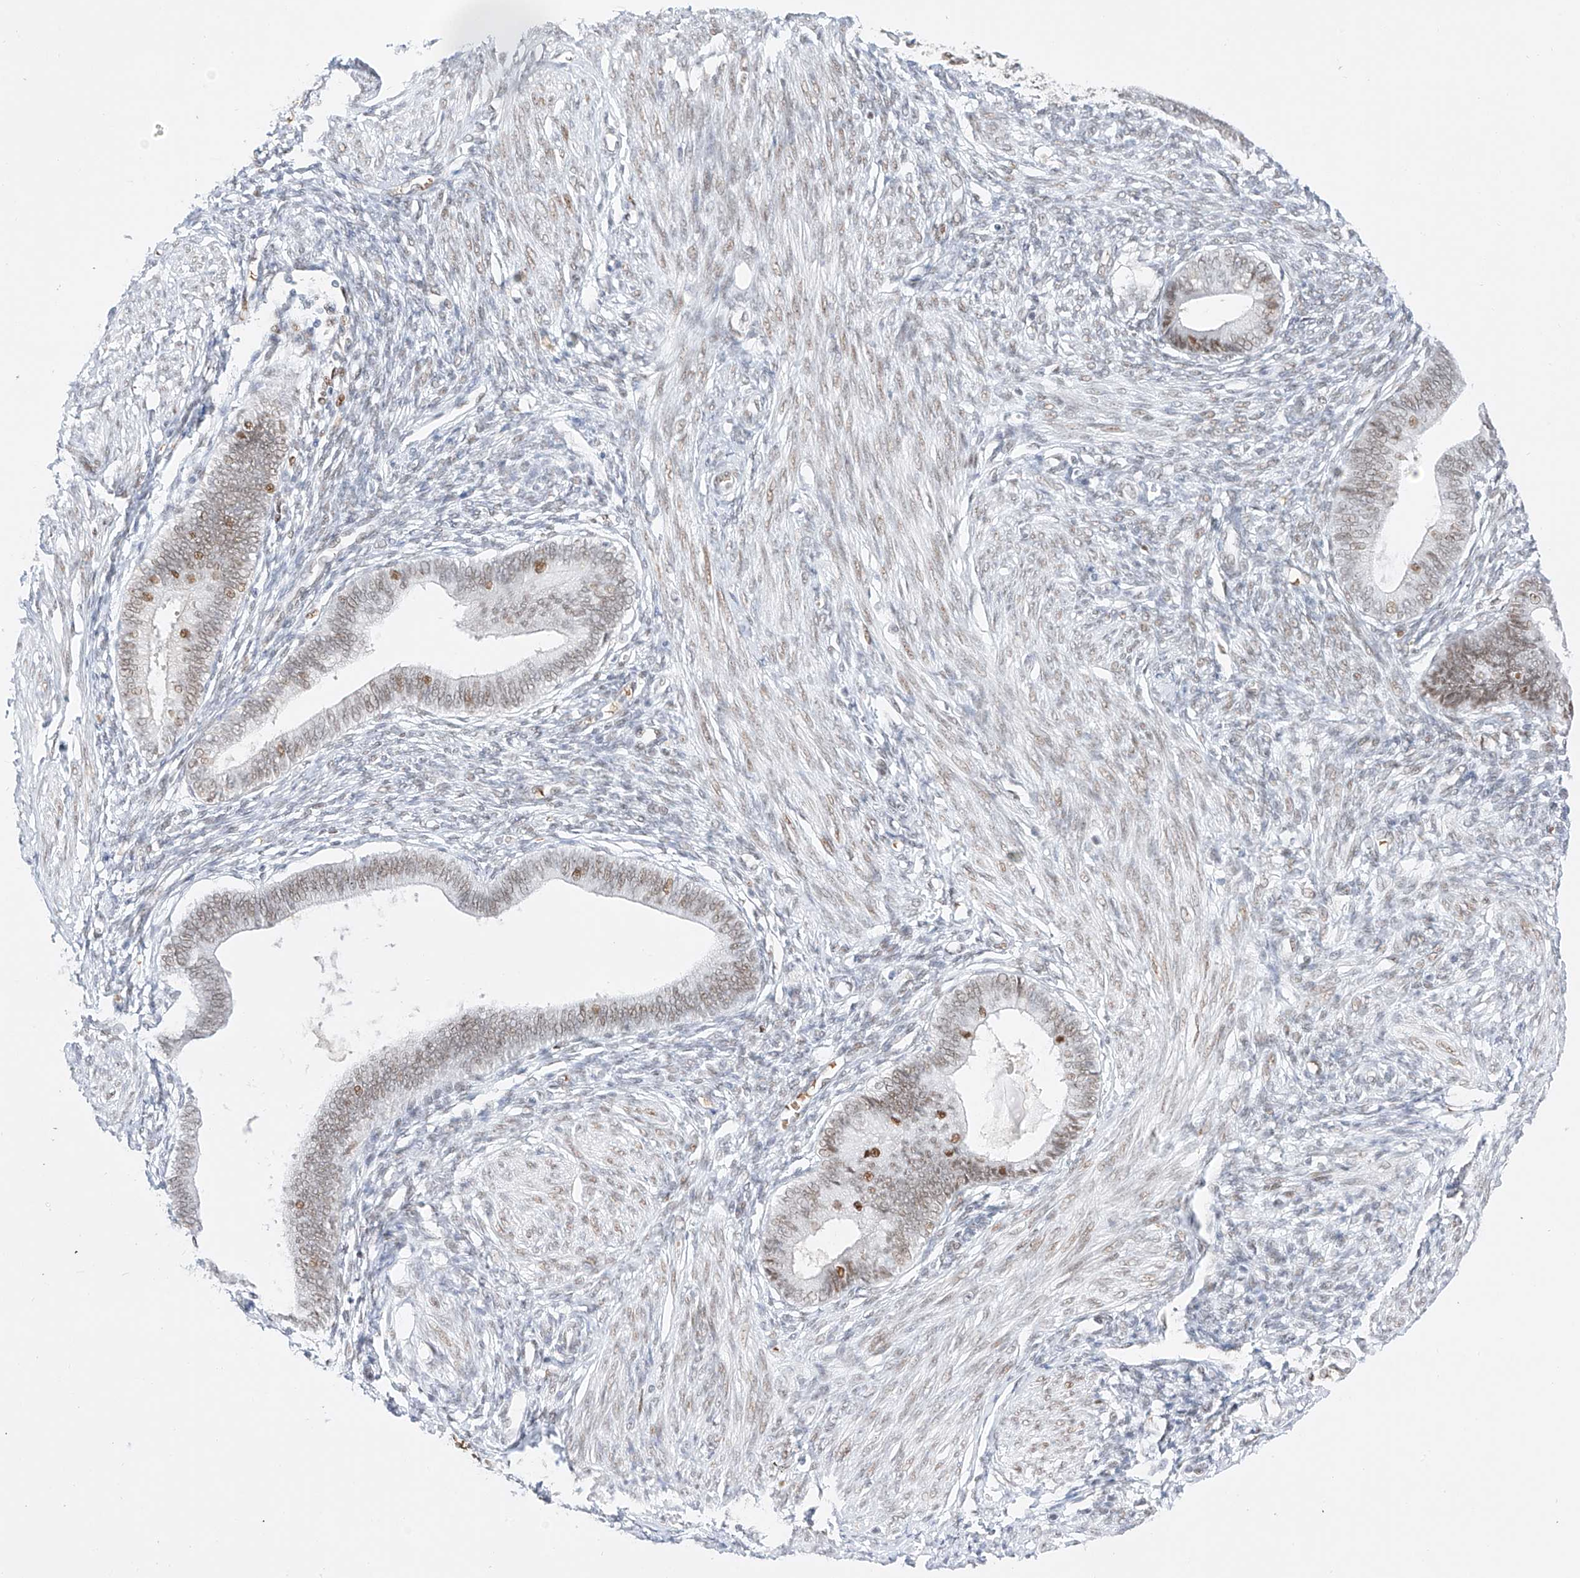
{"staining": {"intensity": "weak", "quantity": "25%-75%", "location": "nuclear"}, "tissue": "endometrium", "cell_type": "Cells in endometrial stroma", "image_type": "normal", "snomed": [{"axis": "morphology", "description": "Normal tissue, NOS"}, {"axis": "topography", "description": "Endometrium"}], "caption": "Immunohistochemistry (IHC) photomicrograph of normal endometrium: human endometrium stained using immunohistochemistry (IHC) shows low levels of weak protein expression localized specifically in the nuclear of cells in endometrial stroma, appearing as a nuclear brown color.", "gene": "APIP", "patient": {"sex": "female", "age": 46}}